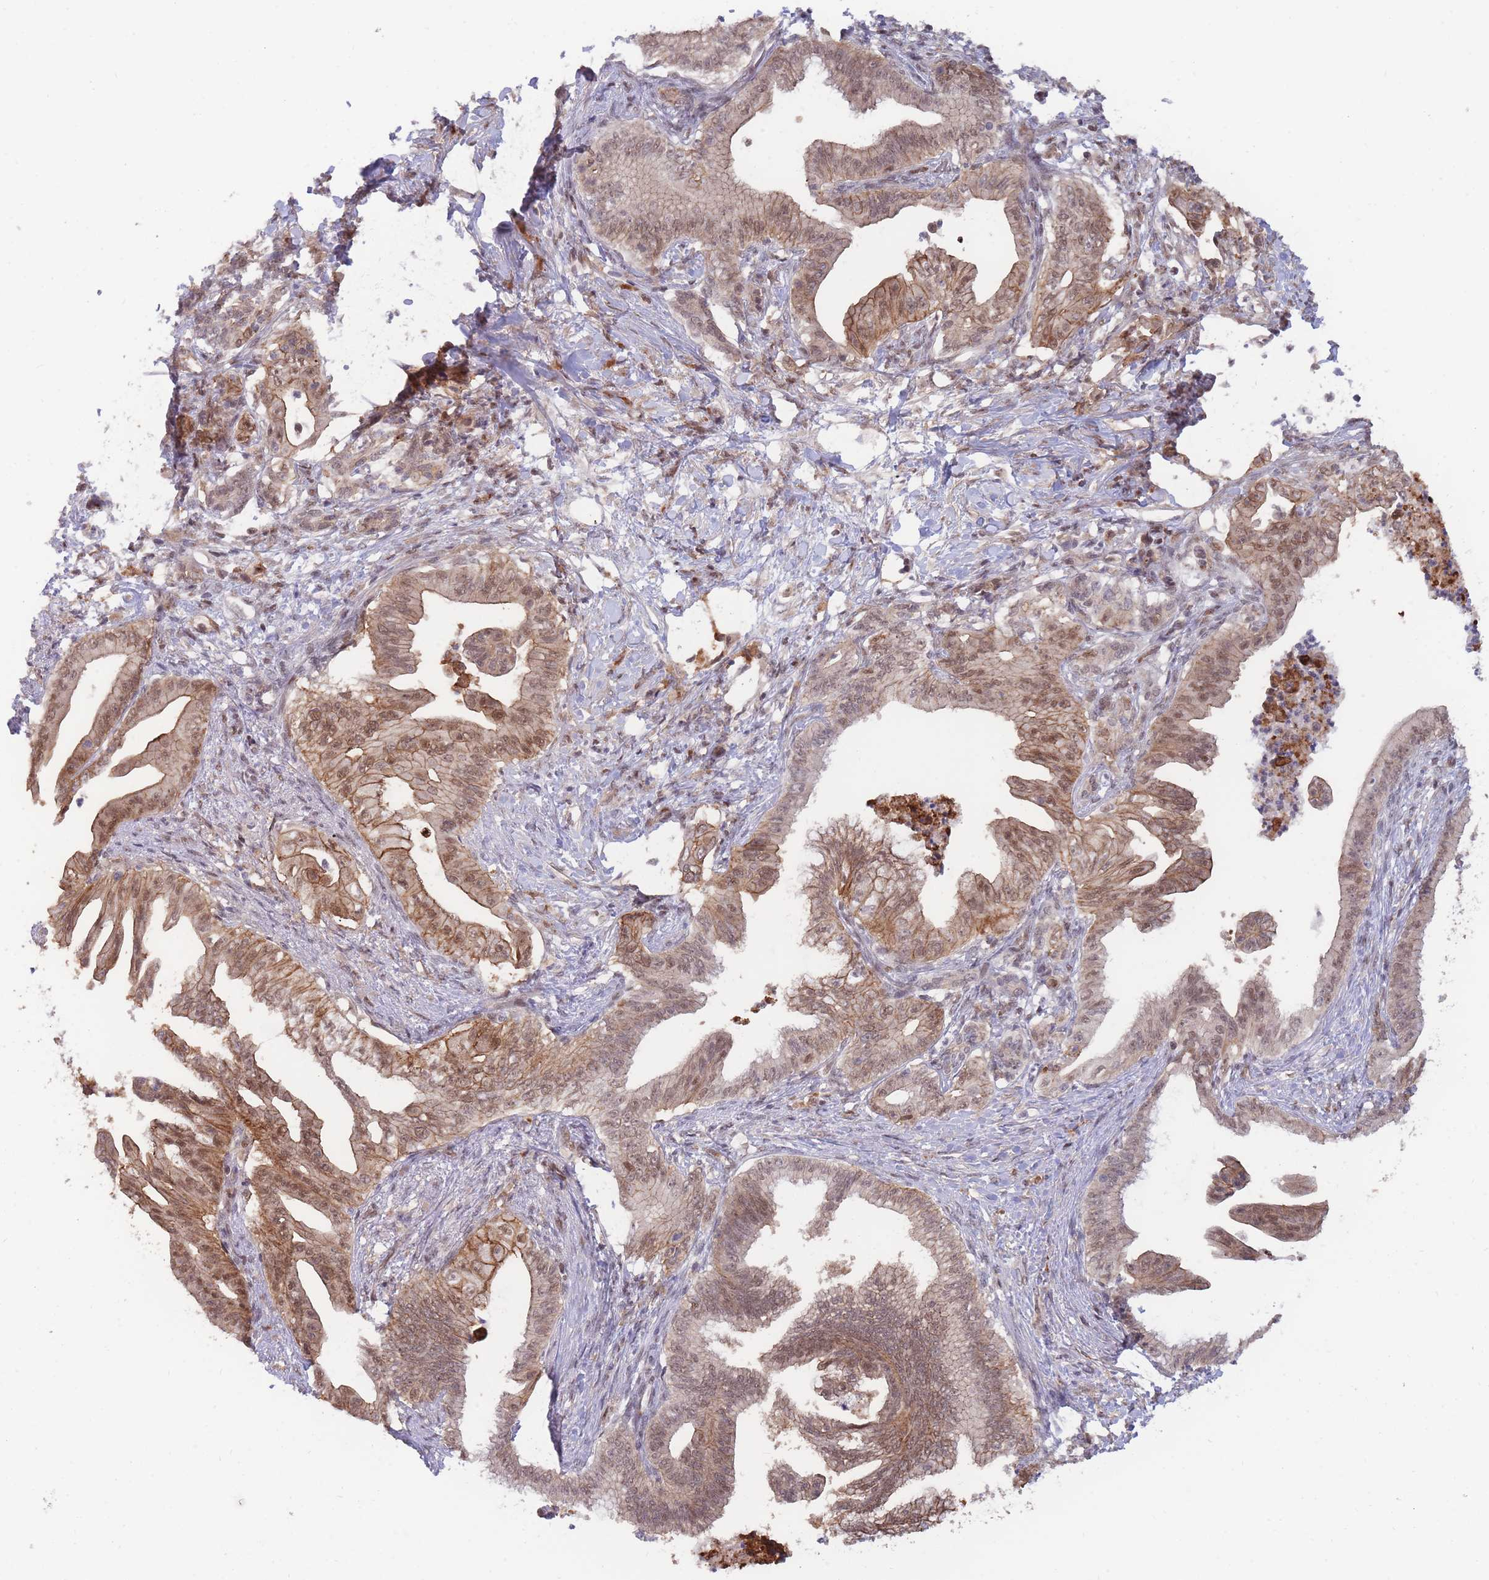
{"staining": {"intensity": "moderate", "quantity": ">75%", "location": "cytoplasmic/membranous,nuclear"}, "tissue": "pancreatic cancer", "cell_type": "Tumor cells", "image_type": "cancer", "snomed": [{"axis": "morphology", "description": "Adenocarcinoma, NOS"}, {"axis": "topography", "description": "Pancreas"}], "caption": "Moderate cytoplasmic/membranous and nuclear expression for a protein is present in approximately >75% of tumor cells of pancreatic cancer using IHC.", "gene": "BOD1L1", "patient": {"sex": "male", "age": 58}}